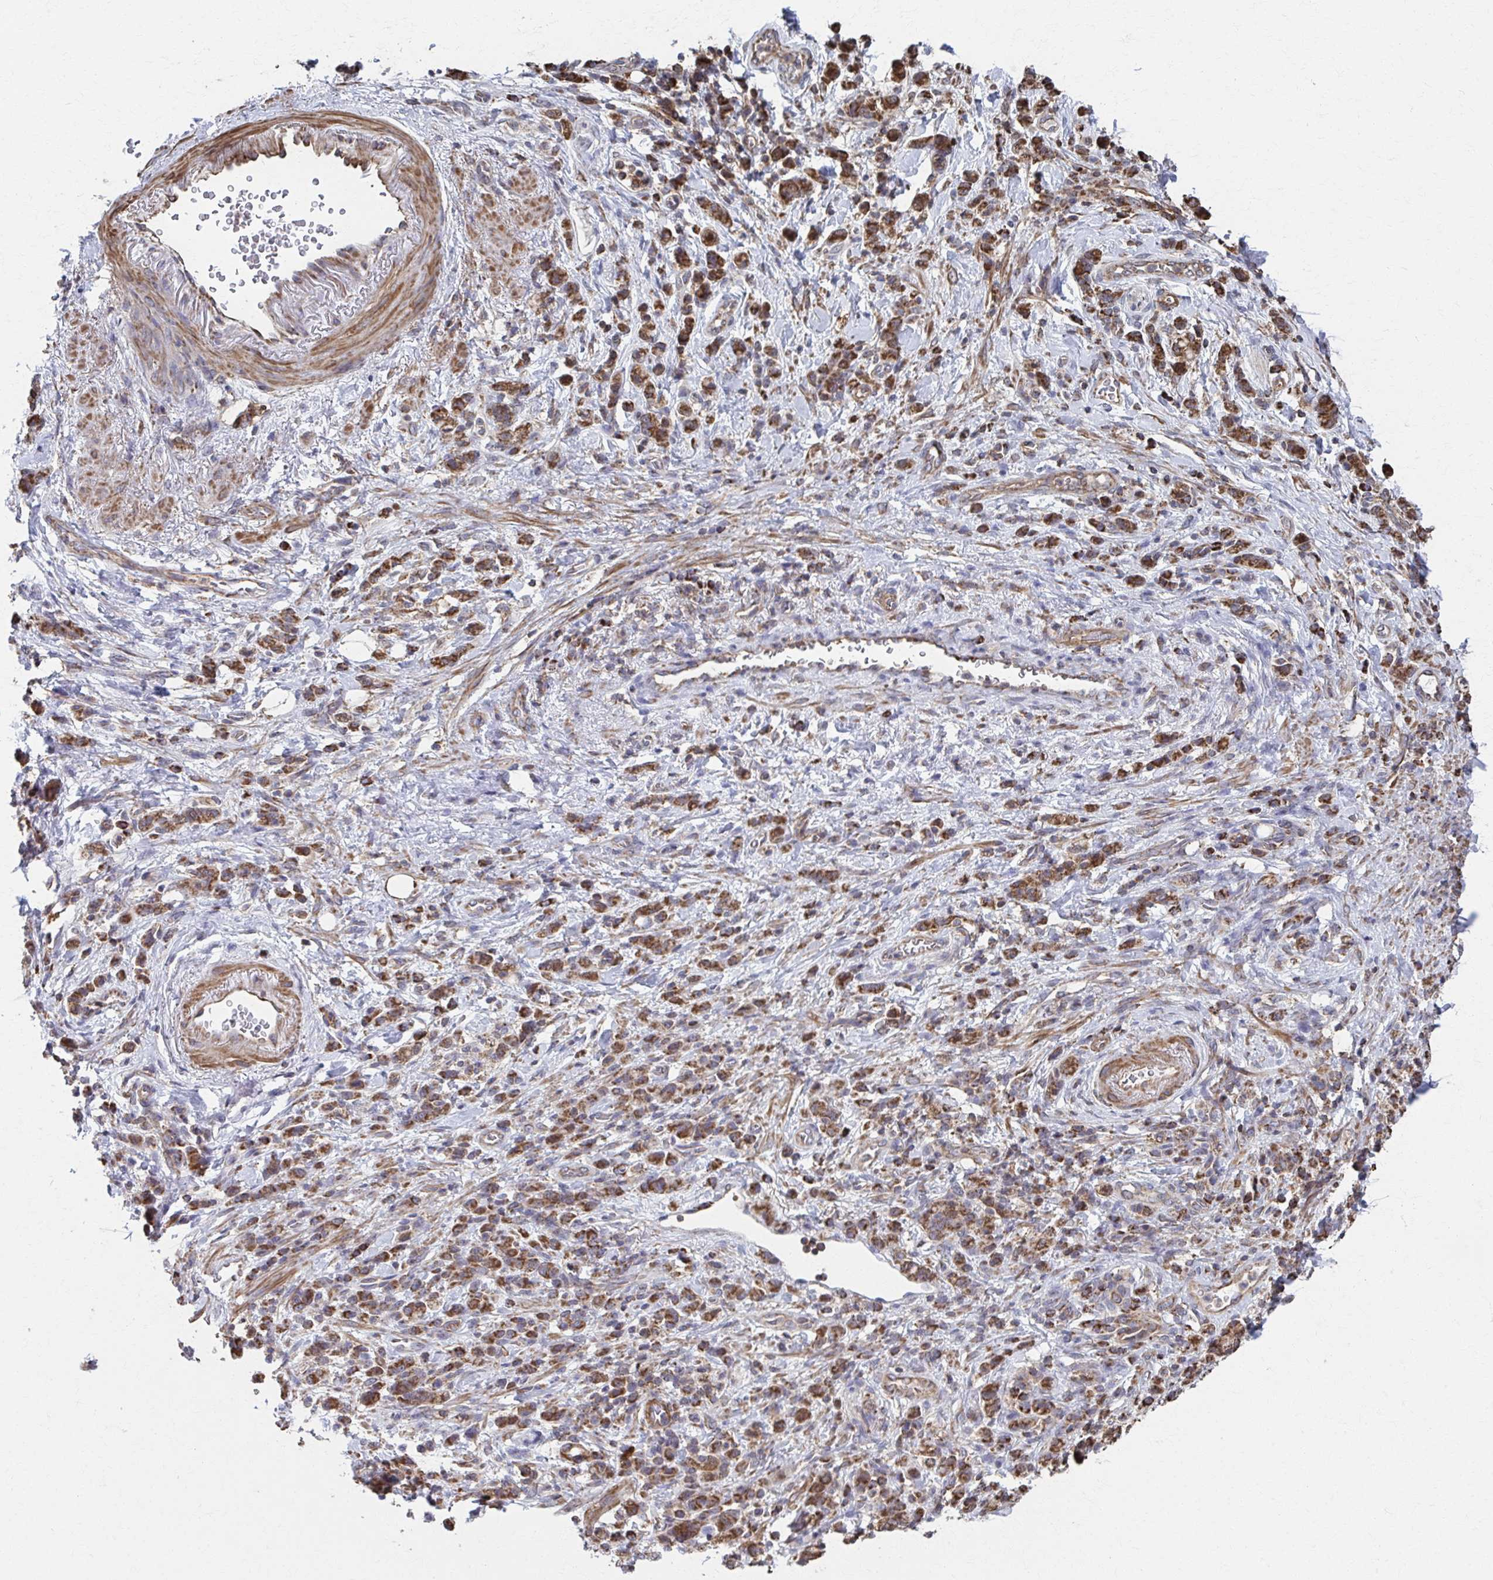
{"staining": {"intensity": "moderate", "quantity": ">75%", "location": "cytoplasmic/membranous"}, "tissue": "stomach cancer", "cell_type": "Tumor cells", "image_type": "cancer", "snomed": [{"axis": "morphology", "description": "Adenocarcinoma, NOS"}, {"axis": "topography", "description": "Stomach"}], "caption": "Human adenocarcinoma (stomach) stained with a protein marker reveals moderate staining in tumor cells.", "gene": "KLHL34", "patient": {"sex": "male", "age": 77}}